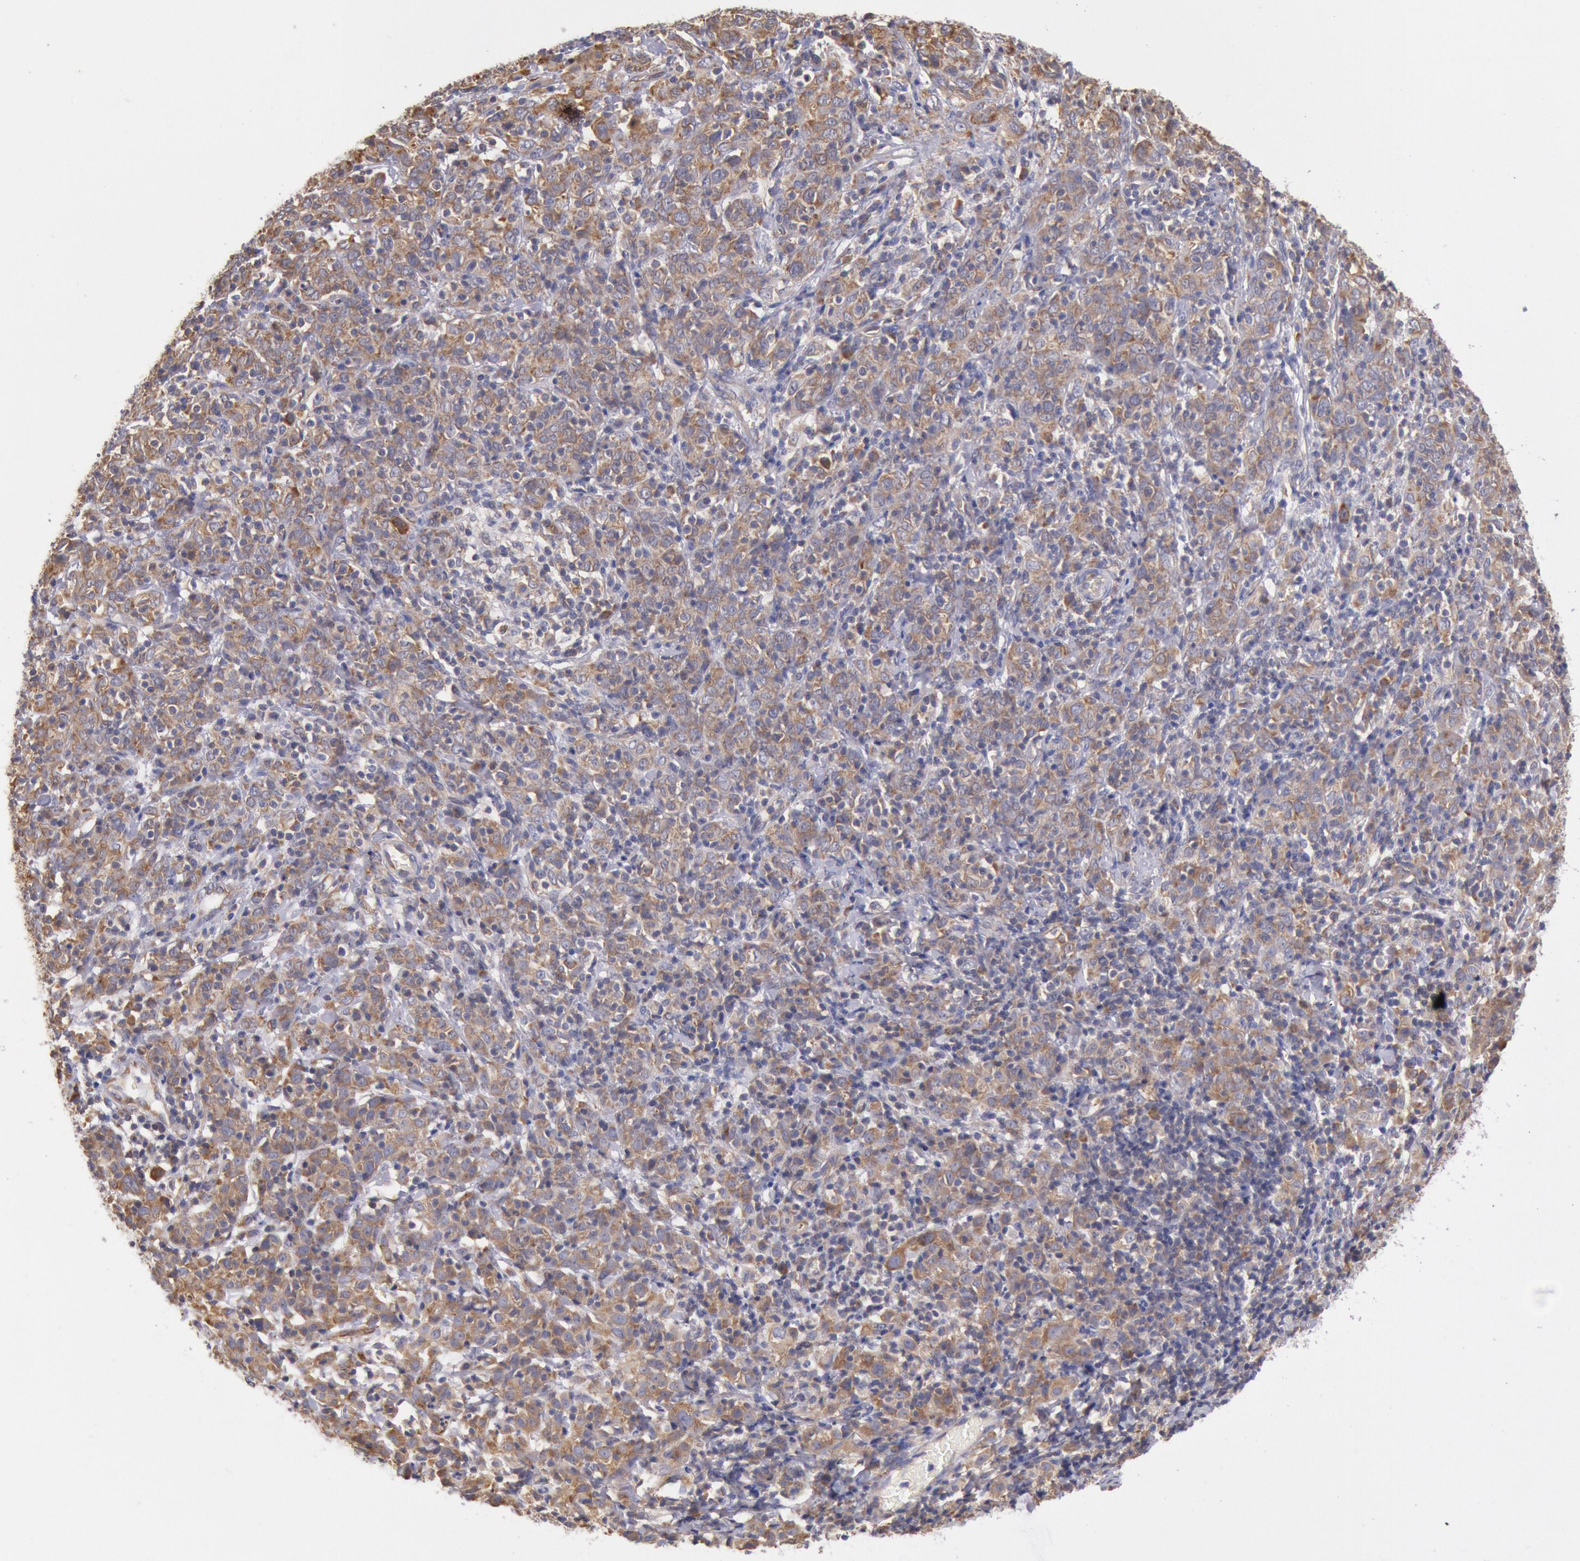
{"staining": {"intensity": "moderate", "quantity": ">75%", "location": "cytoplasmic/membranous"}, "tissue": "cervical cancer", "cell_type": "Tumor cells", "image_type": "cancer", "snomed": [{"axis": "morphology", "description": "Normal tissue, NOS"}, {"axis": "morphology", "description": "Squamous cell carcinoma, NOS"}, {"axis": "topography", "description": "Cervix"}], "caption": "Tumor cells reveal medium levels of moderate cytoplasmic/membranous expression in approximately >75% of cells in cervical squamous cell carcinoma.", "gene": "DRG1", "patient": {"sex": "female", "age": 67}}